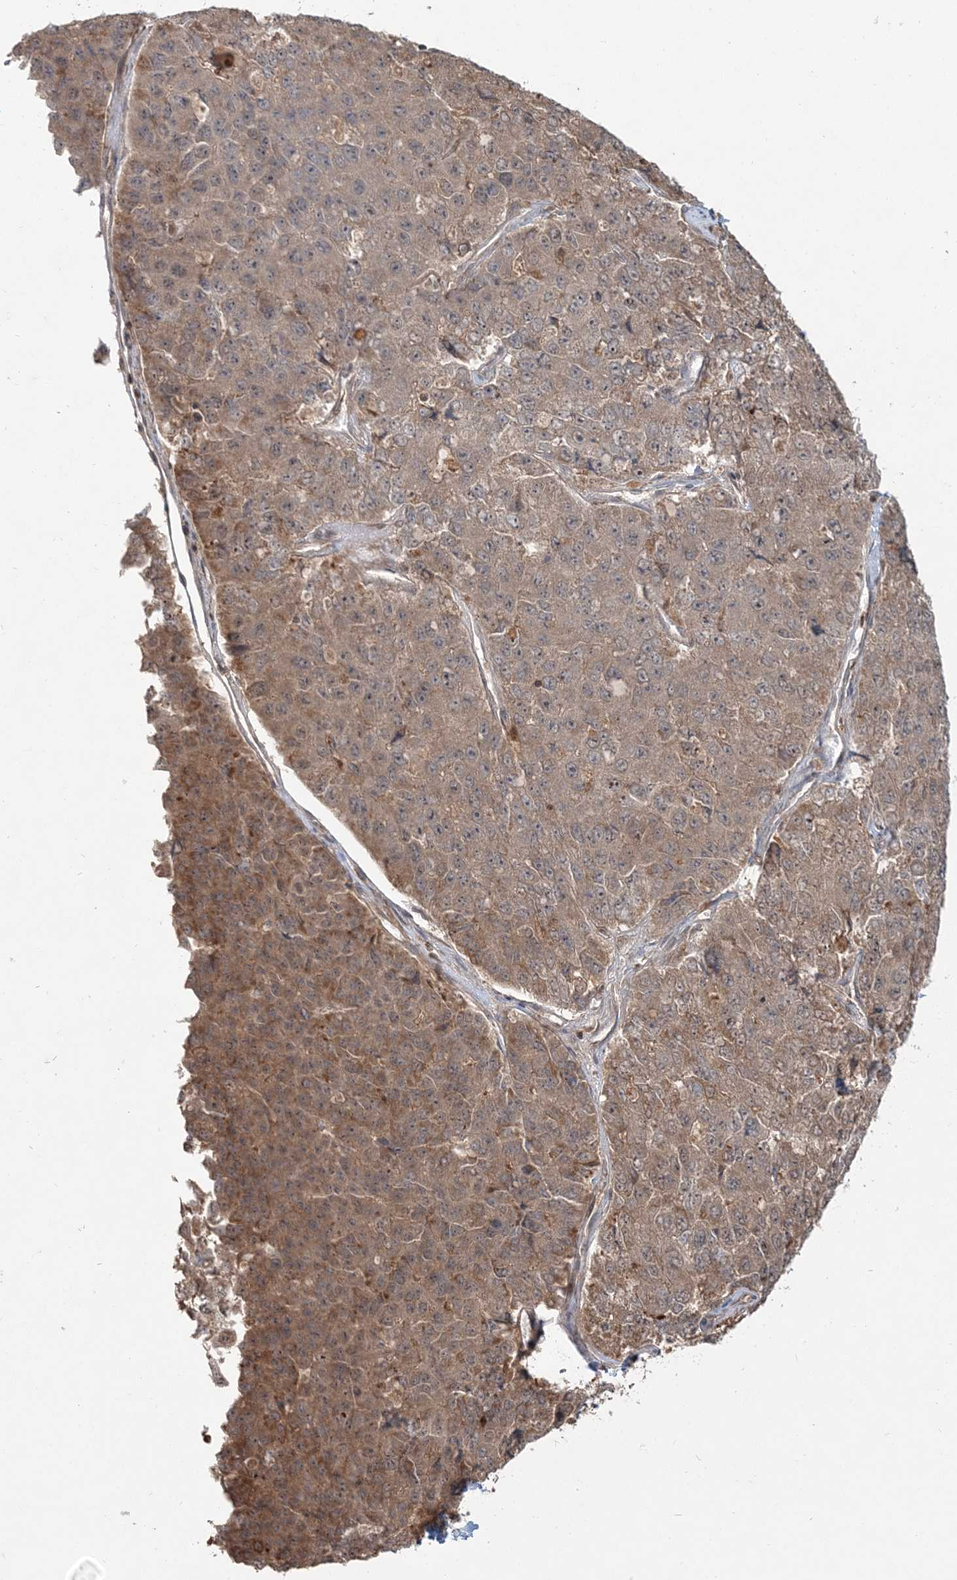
{"staining": {"intensity": "moderate", "quantity": ">75%", "location": "cytoplasmic/membranous"}, "tissue": "pancreatic cancer", "cell_type": "Tumor cells", "image_type": "cancer", "snomed": [{"axis": "morphology", "description": "Adenocarcinoma, NOS"}, {"axis": "topography", "description": "Pancreas"}], "caption": "A photomicrograph of pancreatic cancer stained for a protein shows moderate cytoplasmic/membranous brown staining in tumor cells.", "gene": "CAB39", "patient": {"sex": "male", "age": 50}}